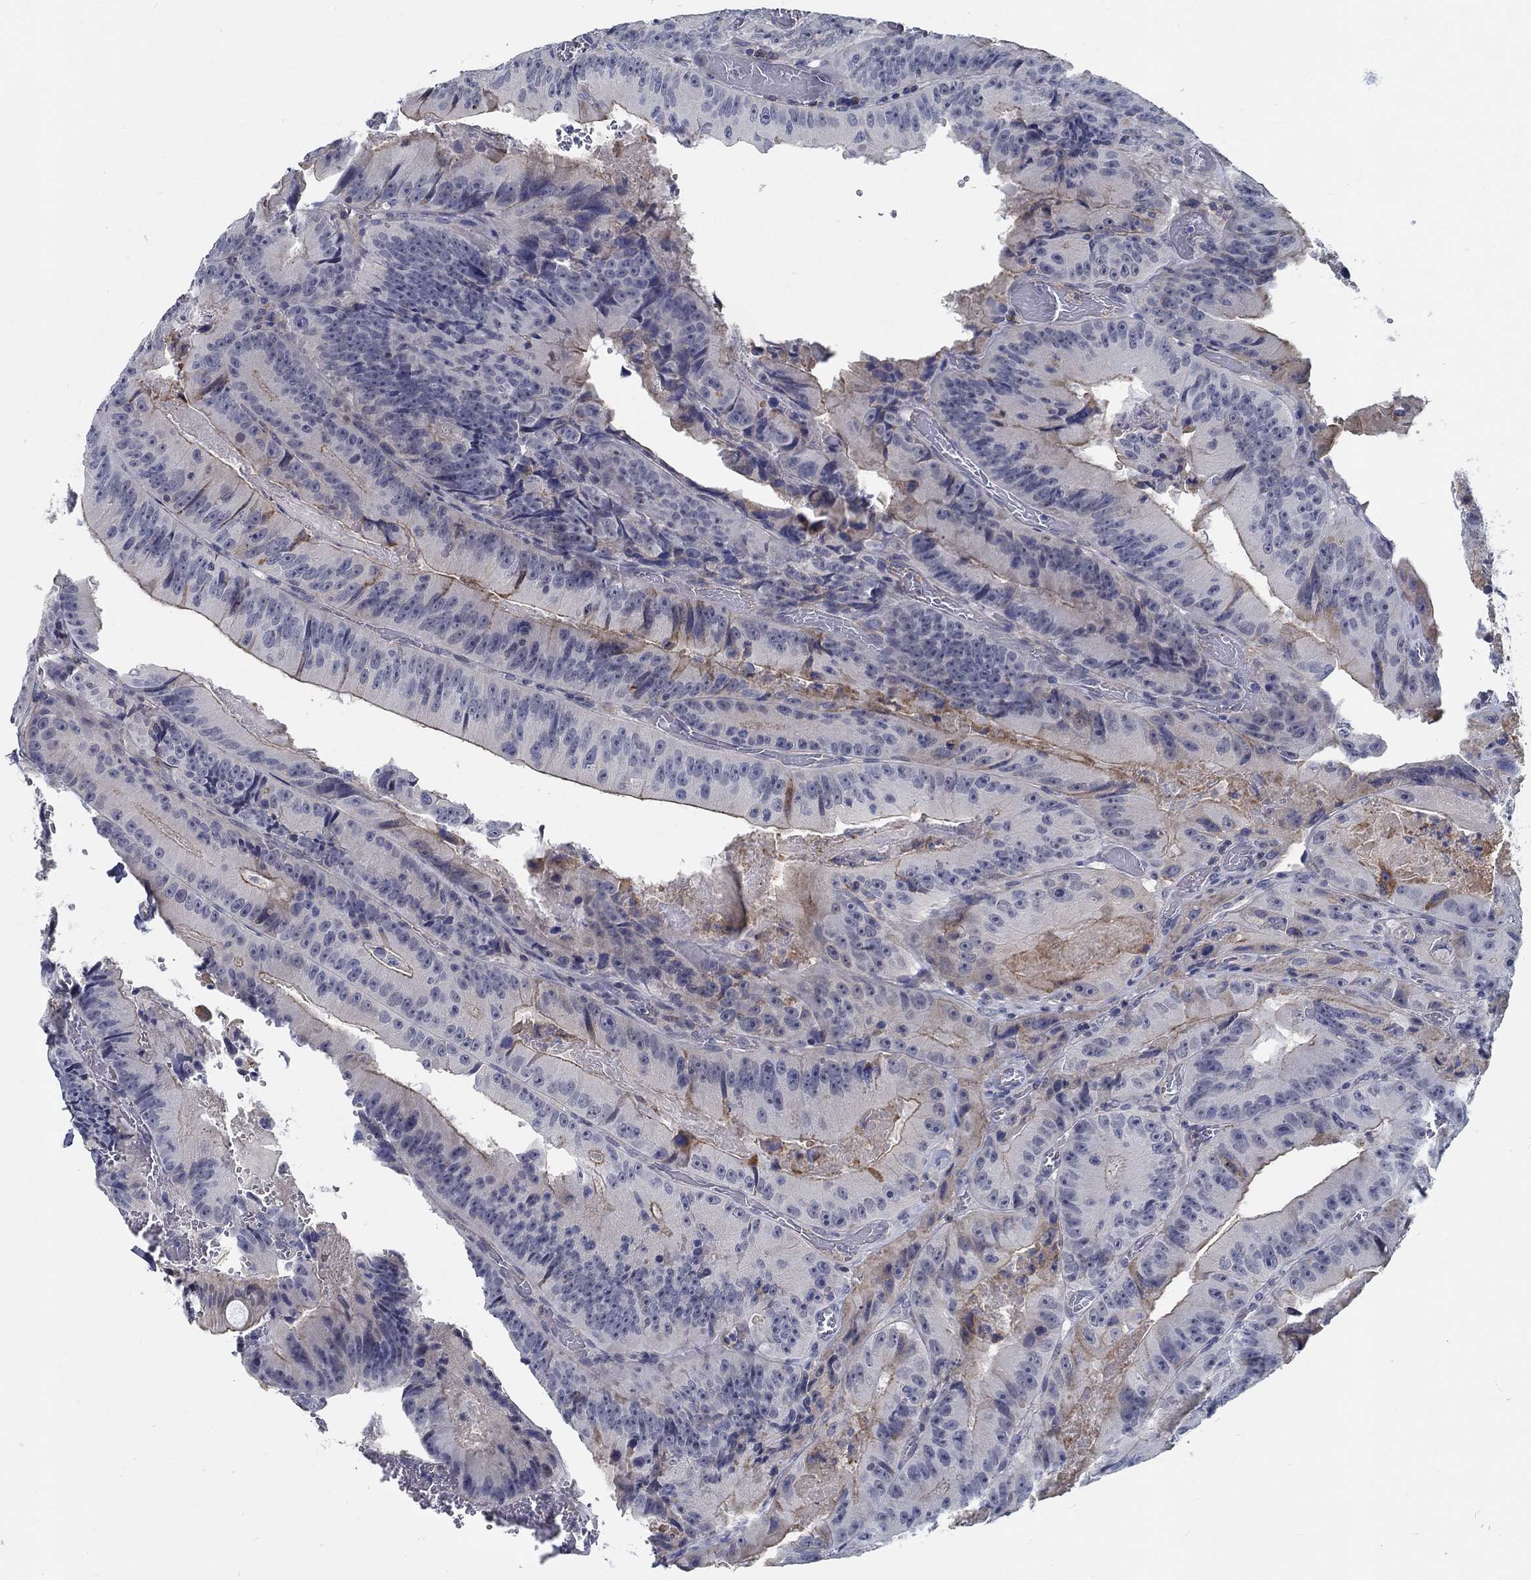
{"staining": {"intensity": "weak", "quantity": "<25%", "location": "cytoplasmic/membranous"}, "tissue": "colorectal cancer", "cell_type": "Tumor cells", "image_type": "cancer", "snomed": [{"axis": "morphology", "description": "Adenocarcinoma, NOS"}, {"axis": "topography", "description": "Colon"}], "caption": "IHC micrograph of colorectal cancer stained for a protein (brown), which displays no positivity in tumor cells.", "gene": "MYBPC1", "patient": {"sex": "female", "age": 86}}